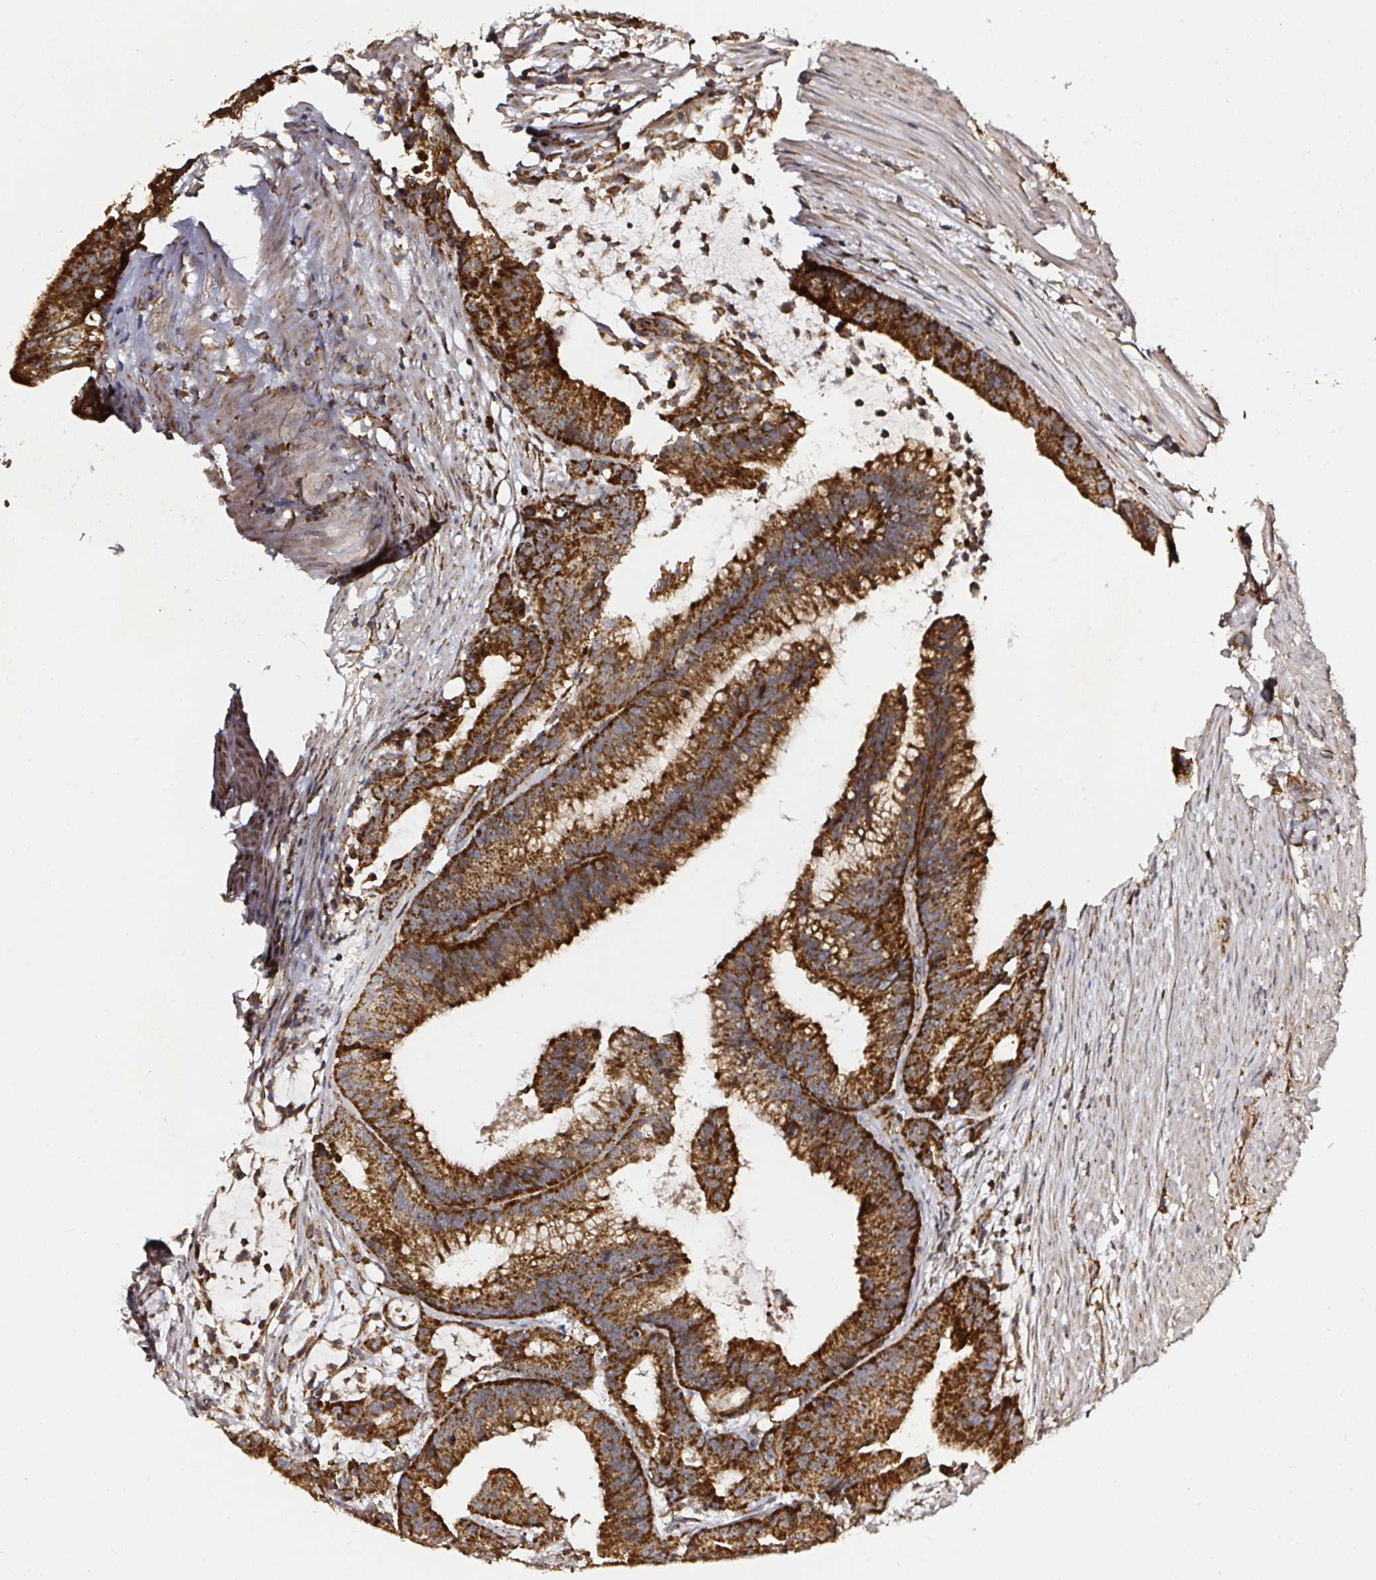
{"staining": {"intensity": "strong", "quantity": ">75%", "location": "cytoplasmic/membranous"}, "tissue": "colorectal cancer", "cell_type": "Tumor cells", "image_type": "cancer", "snomed": [{"axis": "morphology", "description": "Adenocarcinoma, NOS"}, {"axis": "topography", "description": "Colon"}], "caption": "High-power microscopy captured an immunohistochemistry photomicrograph of colorectal adenocarcinoma, revealing strong cytoplasmic/membranous staining in about >75% of tumor cells.", "gene": "ATAD3B", "patient": {"sex": "female", "age": 78}}